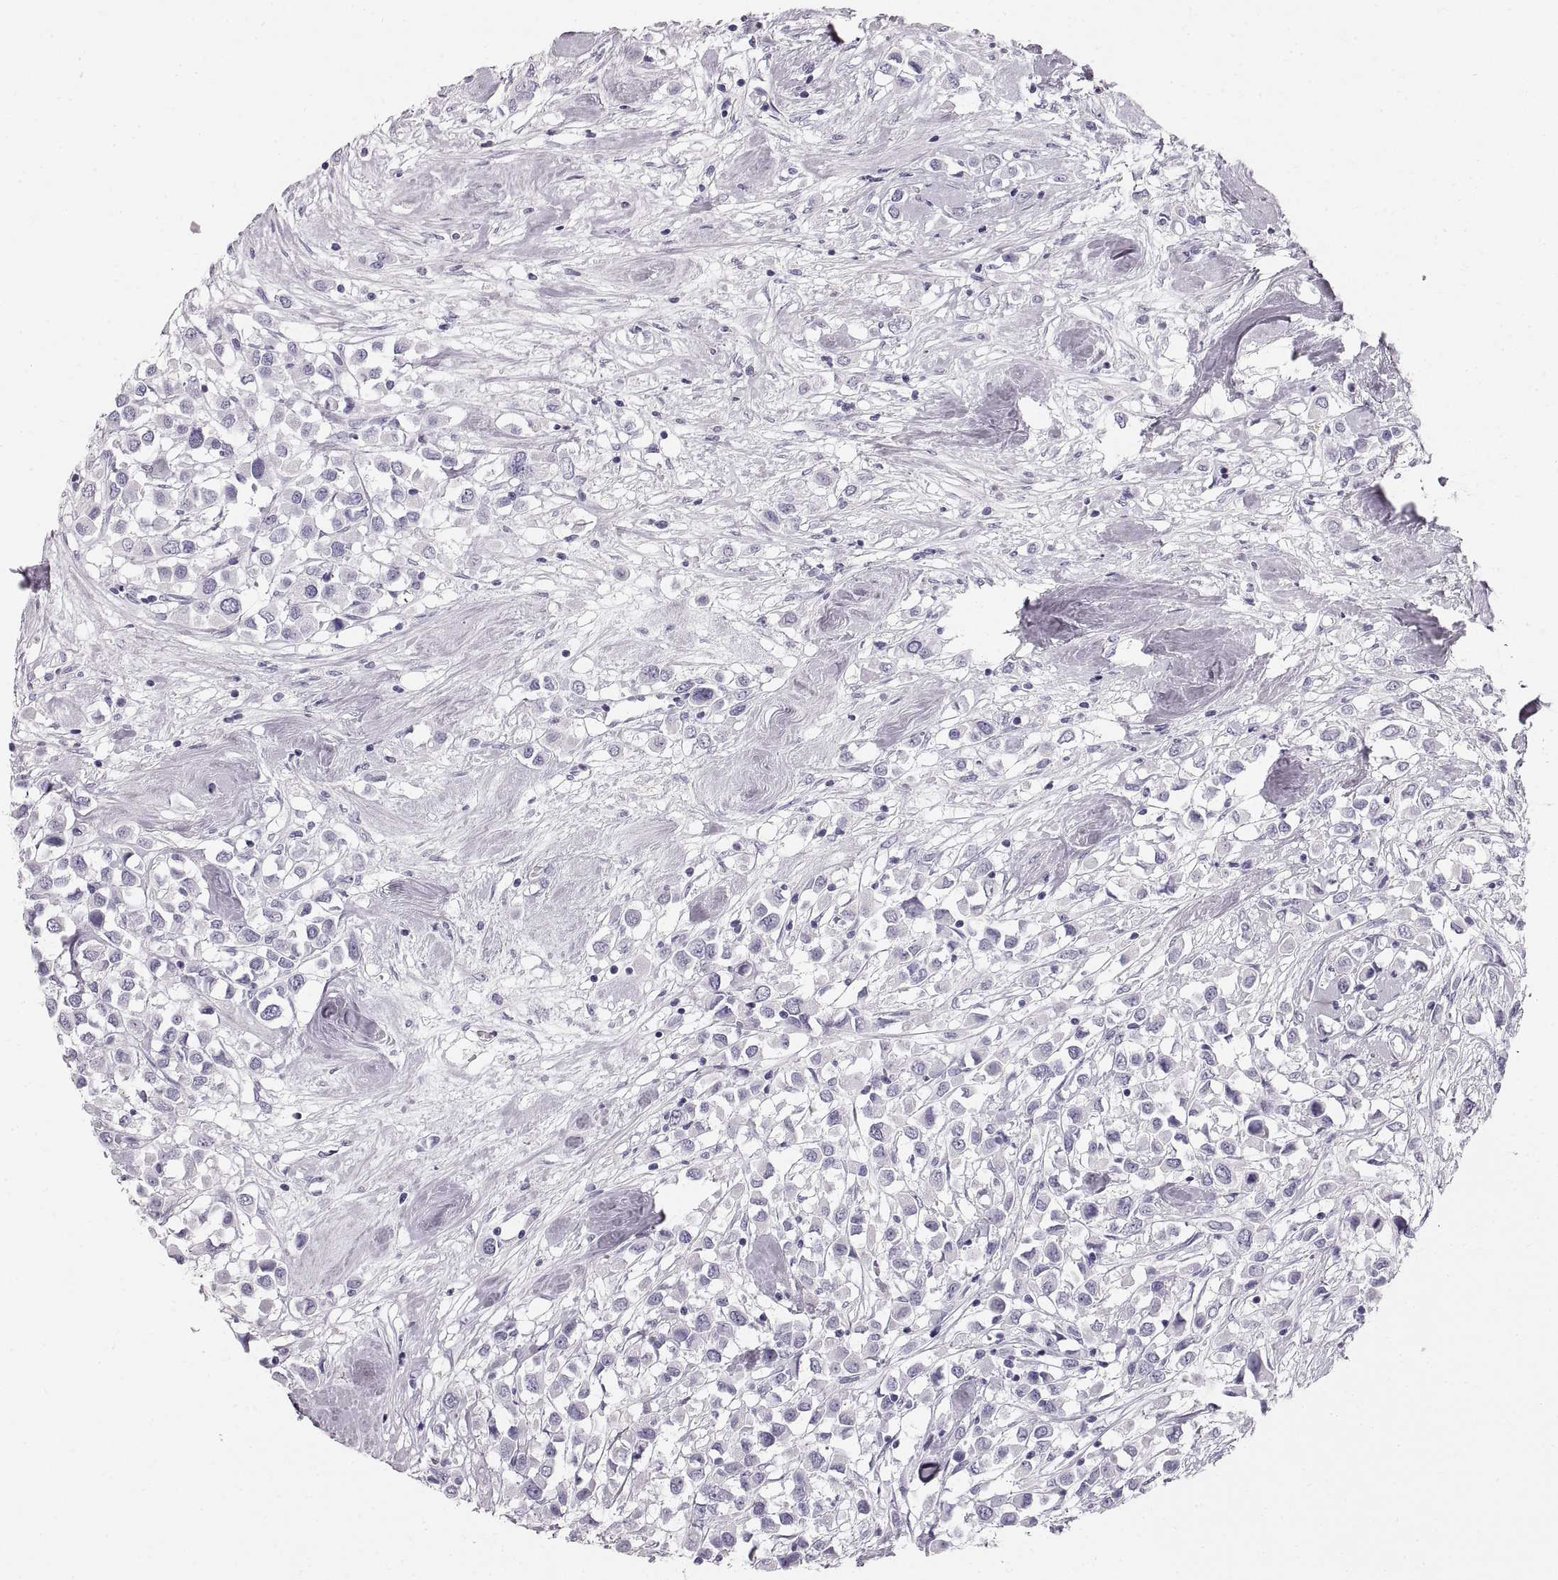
{"staining": {"intensity": "negative", "quantity": "none", "location": "none"}, "tissue": "breast cancer", "cell_type": "Tumor cells", "image_type": "cancer", "snomed": [{"axis": "morphology", "description": "Duct carcinoma"}, {"axis": "topography", "description": "Breast"}], "caption": "Tumor cells show no significant protein expression in breast cancer (invasive ductal carcinoma). (Brightfield microscopy of DAB (3,3'-diaminobenzidine) IHC at high magnification).", "gene": "CRYAA", "patient": {"sex": "female", "age": 61}}